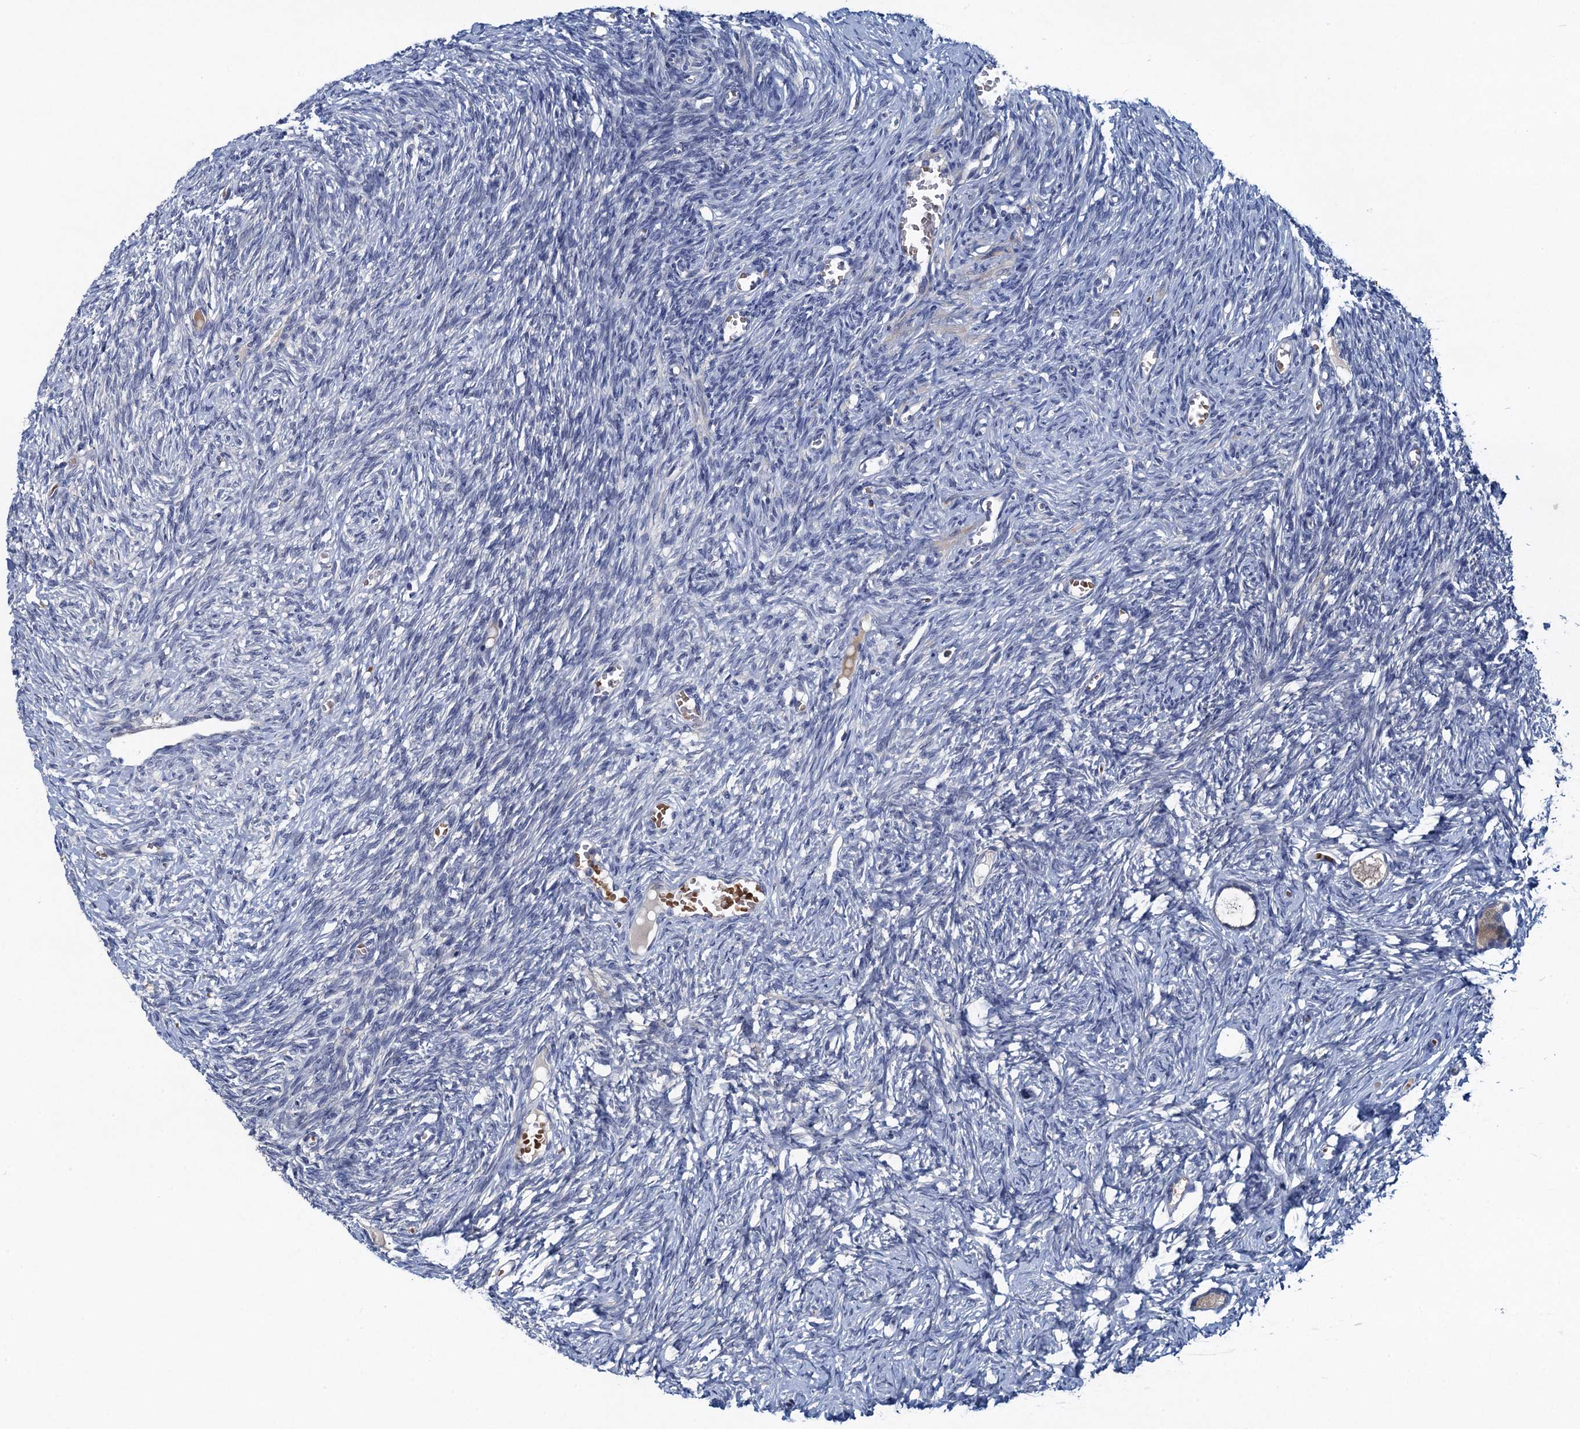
{"staining": {"intensity": "weak", "quantity": ">75%", "location": "cytoplasmic/membranous"}, "tissue": "ovary", "cell_type": "Follicle cells", "image_type": "normal", "snomed": [{"axis": "morphology", "description": "Normal tissue, NOS"}, {"axis": "topography", "description": "Ovary"}], "caption": "Immunohistochemistry photomicrograph of normal ovary stained for a protein (brown), which exhibits low levels of weak cytoplasmic/membranous positivity in about >75% of follicle cells.", "gene": "ATOSA", "patient": {"sex": "female", "age": 27}}